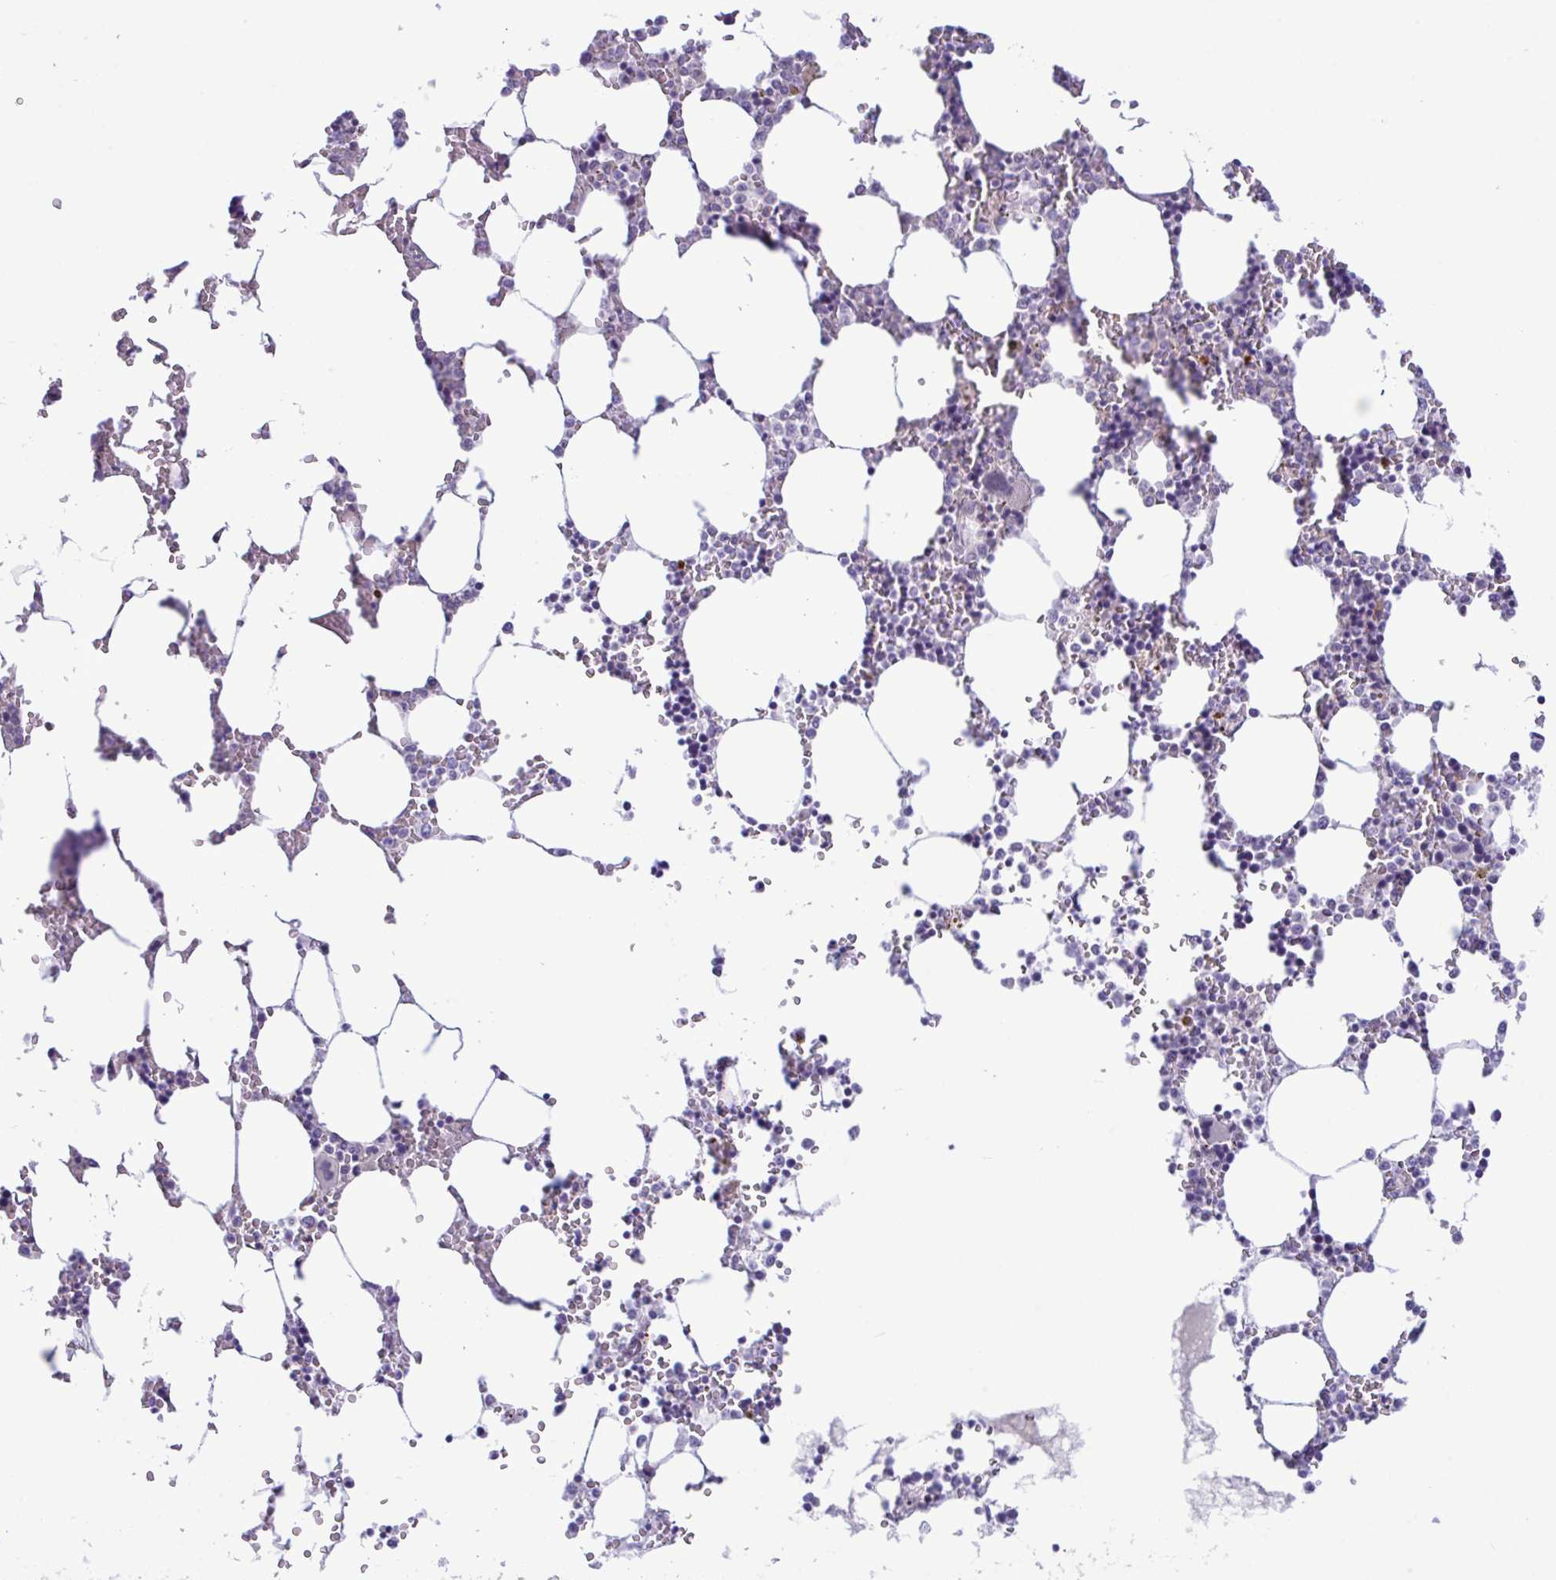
{"staining": {"intensity": "negative", "quantity": "none", "location": "none"}, "tissue": "bone marrow", "cell_type": "Hematopoietic cells", "image_type": "normal", "snomed": [{"axis": "morphology", "description": "Normal tissue, NOS"}, {"axis": "topography", "description": "Bone marrow"}], "caption": "Human bone marrow stained for a protein using IHC demonstrates no positivity in hematopoietic cells.", "gene": "SYNPO2L", "patient": {"sex": "male", "age": 64}}